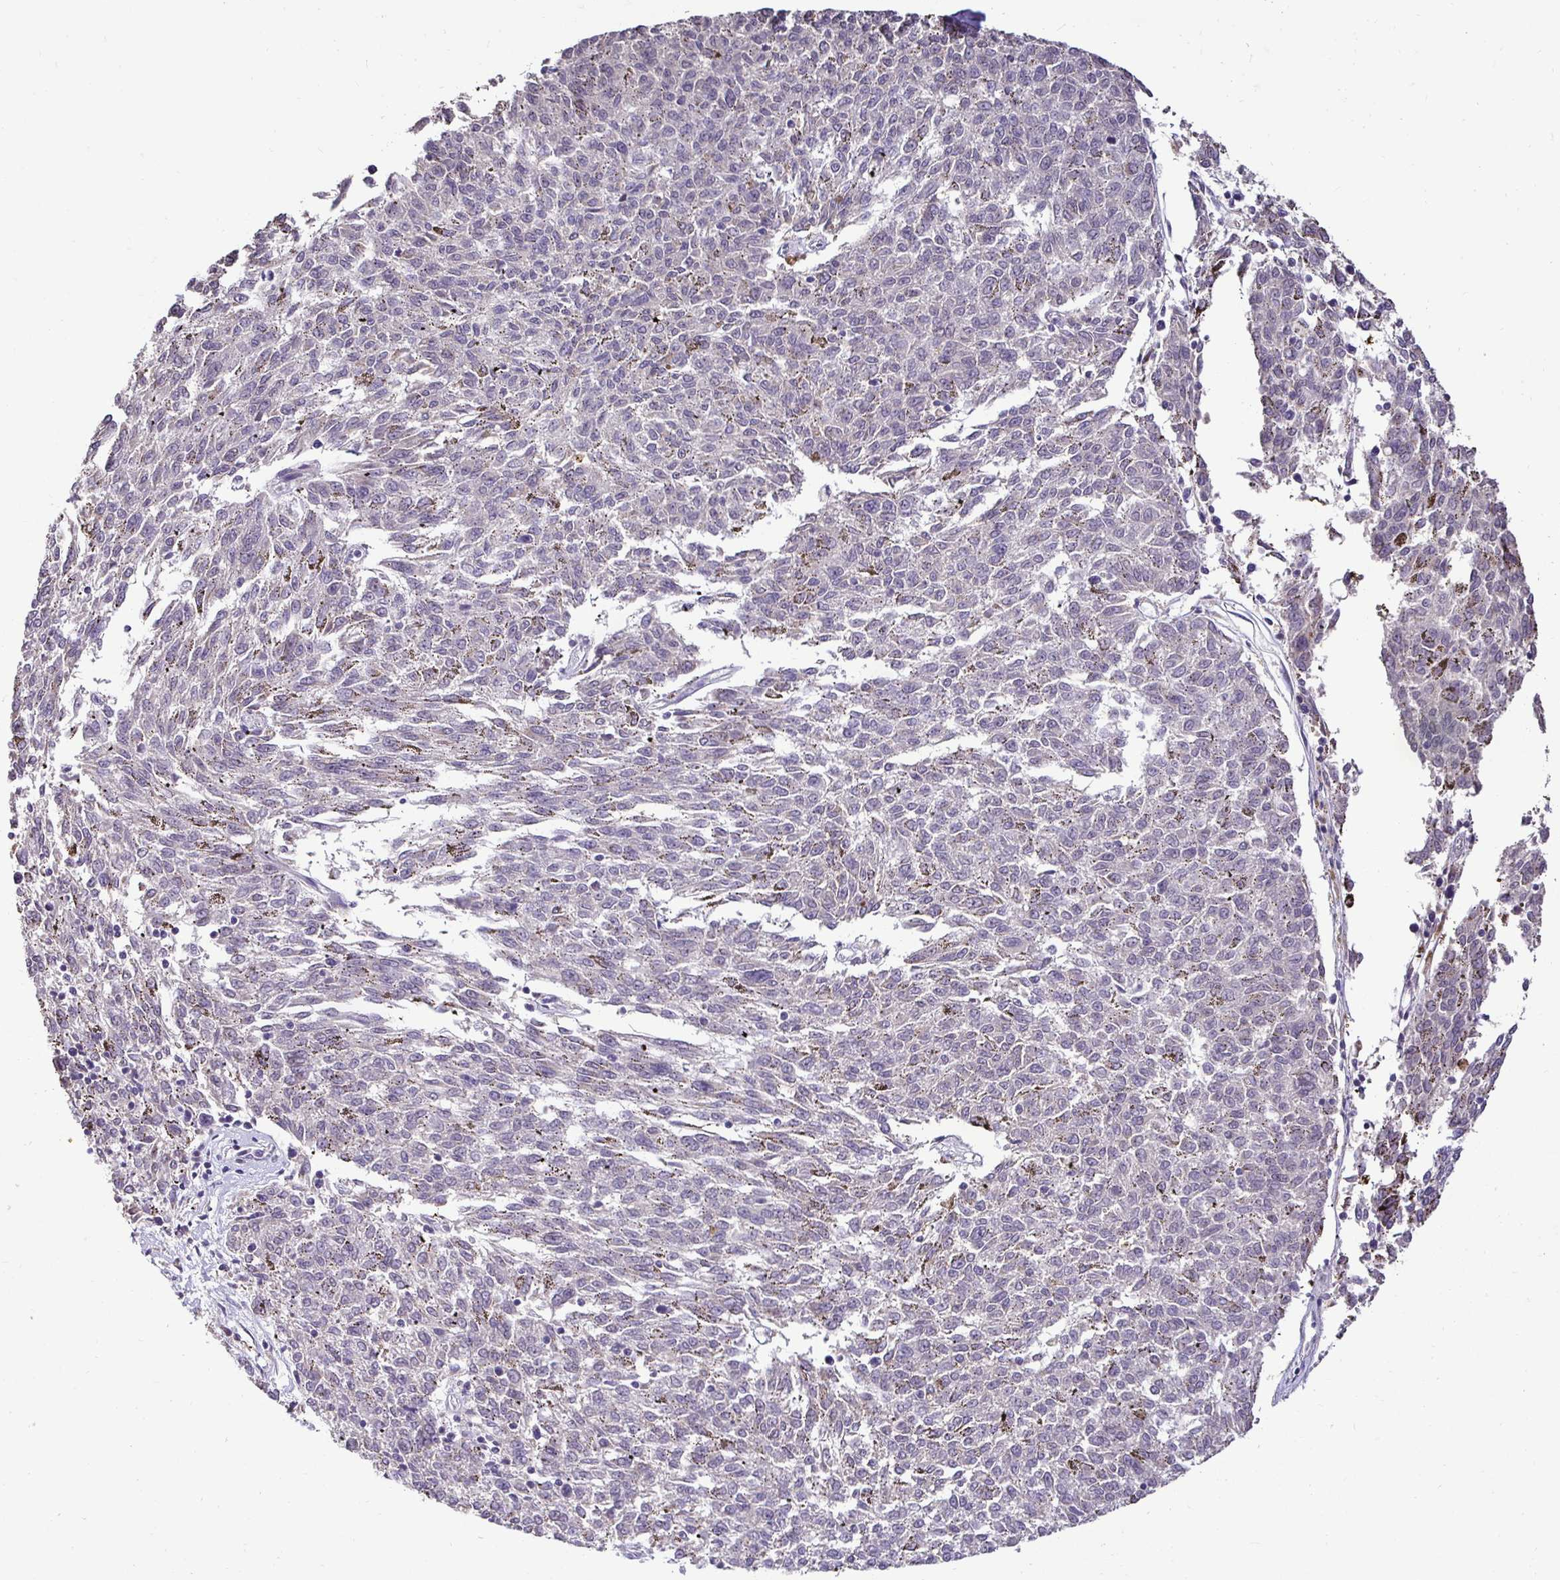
{"staining": {"intensity": "negative", "quantity": "none", "location": "none"}, "tissue": "melanoma", "cell_type": "Tumor cells", "image_type": "cancer", "snomed": [{"axis": "morphology", "description": "Malignant melanoma, NOS"}, {"axis": "topography", "description": "Skin"}], "caption": "IHC micrograph of melanoma stained for a protein (brown), which exhibits no expression in tumor cells.", "gene": "RHEBL1", "patient": {"sex": "female", "age": 72}}